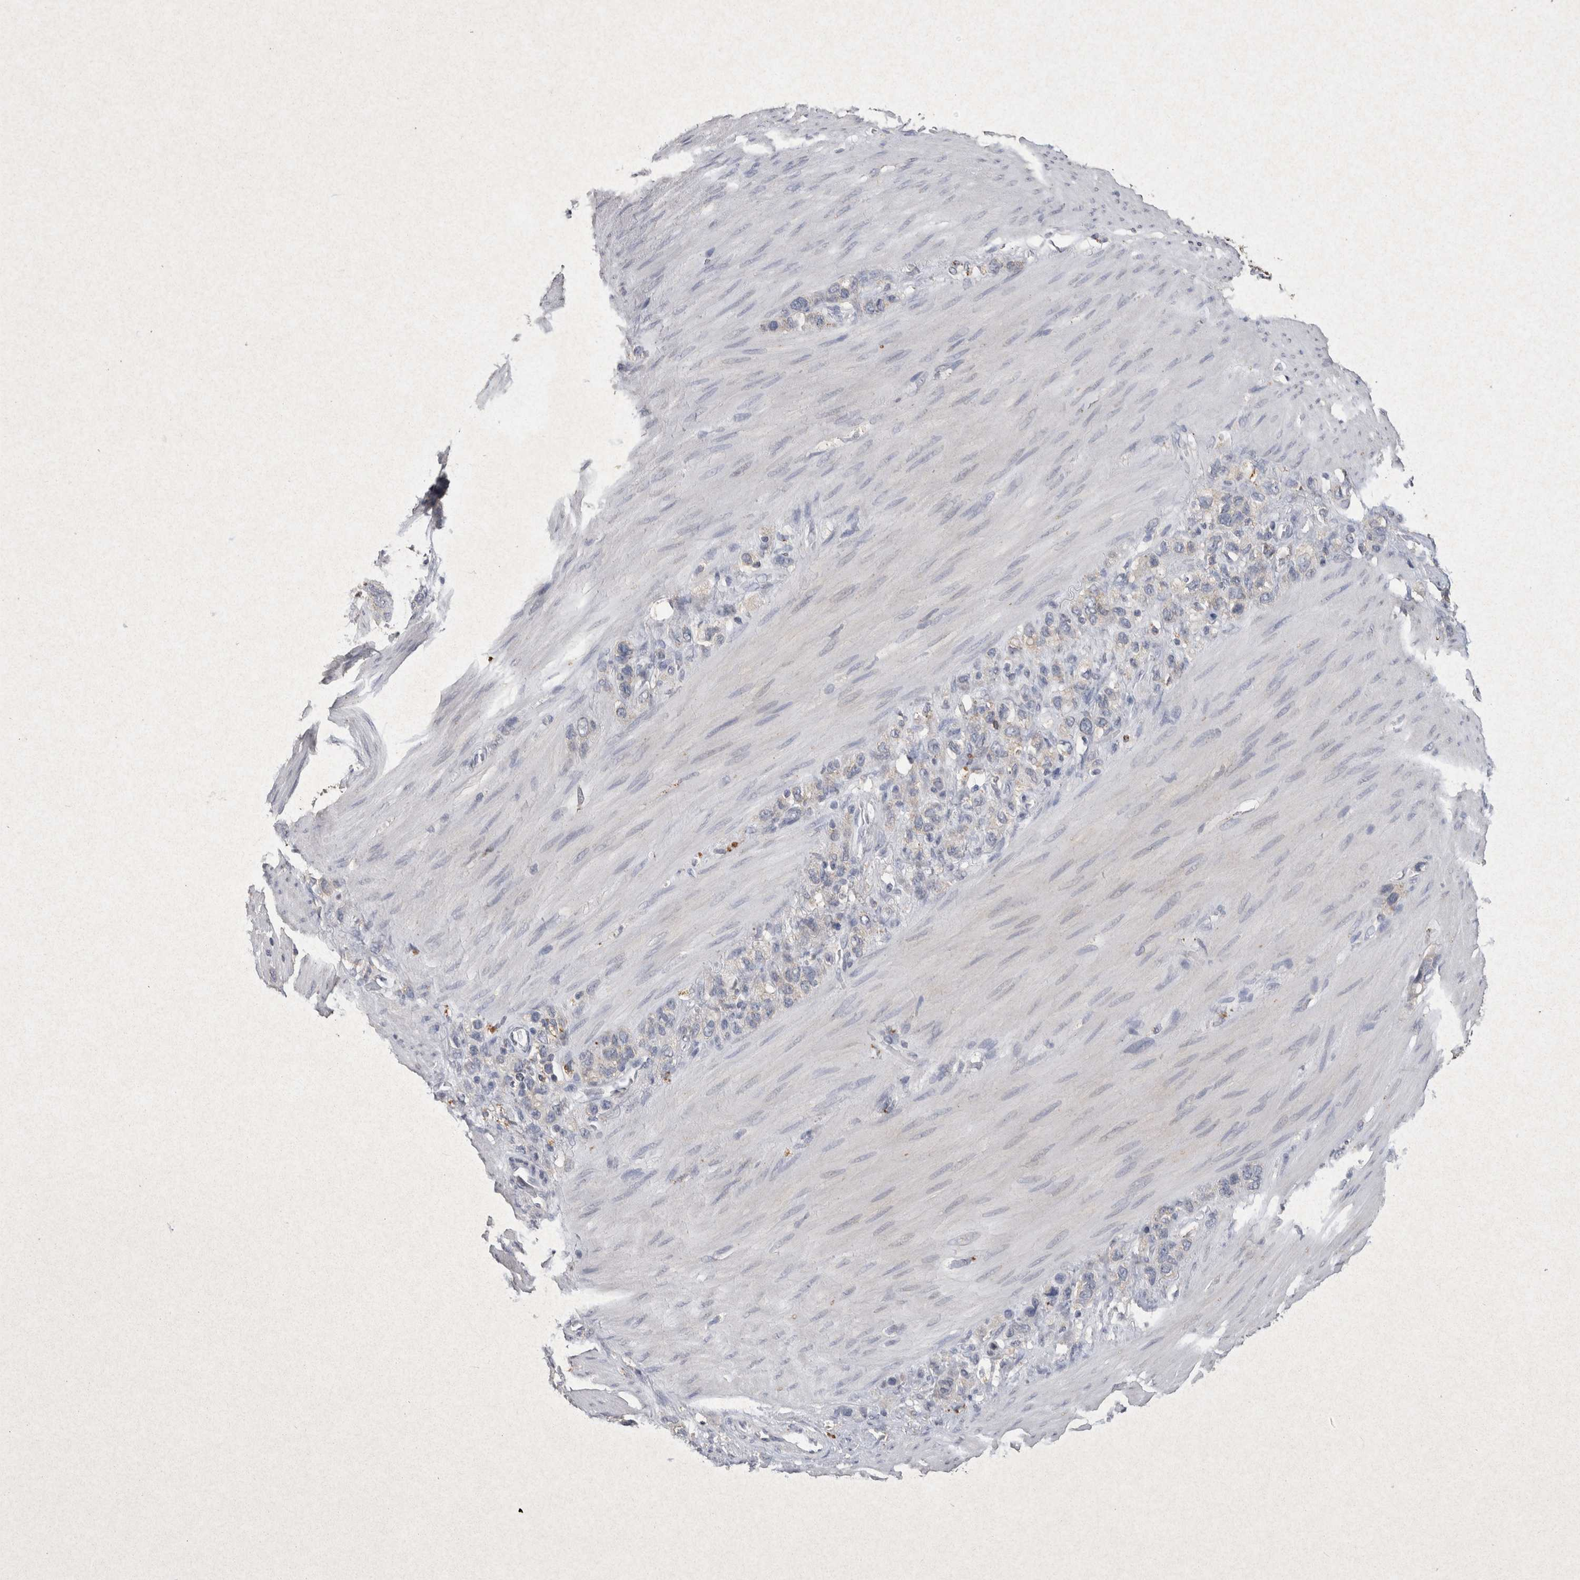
{"staining": {"intensity": "negative", "quantity": "none", "location": "none"}, "tissue": "stomach cancer", "cell_type": "Tumor cells", "image_type": "cancer", "snomed": [{"axis": "morphology", "description": "Adenocarcinoma, NOS"}, {"axis": "morphology", "description": "Adenocarcinoma, High grade"}, {"axis": "topography", "description": "Stomach, upper"}, {"axis": "topography", "description": "Stomach, lower"}], "caption": "A photomicrograph of human stomach high-grade adenocarcinoma is negative for staining in tumor cells.", "gene": "CNTFR", "patient": {"sex": "female", "age": 65}}